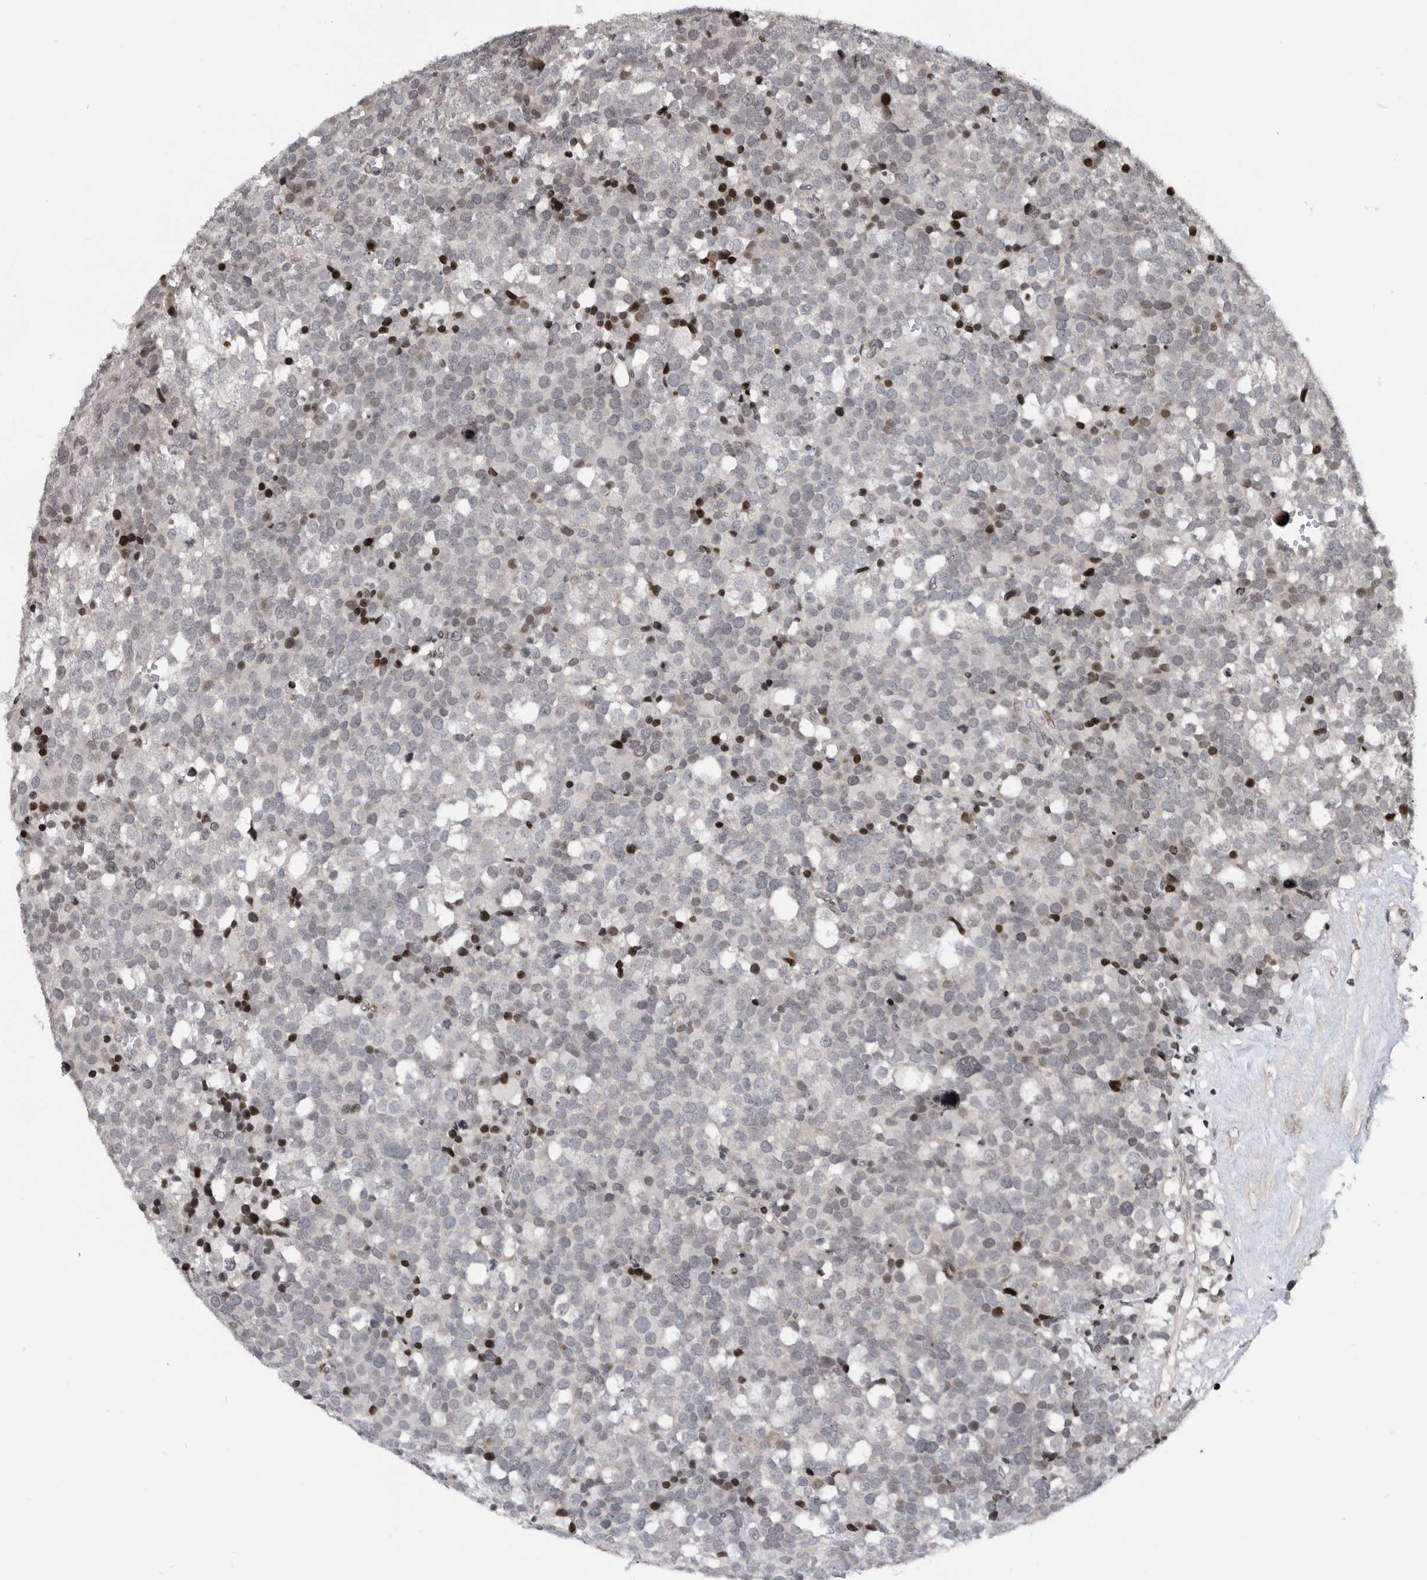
{"staining": {"intensity": "strong", "quantity": "<25%", "location": "nuclear"}, "tissue": "testis cancer", "cell_type": "Tumor cells", "image_type": "cancer", "snomed": [{"axis": "morphology", "description": "Seminoma, NOS"}, {"axis": "topography", "description": "Testis"}], "caption": "Immunohistochemistry image of neoplastic tissue: human seminoma (testis) stained using IHC shows medium levels of strong protein expression localized specifically in the nuclear of tumor cells, appearing as a nuclear brown color.", "gene": "SNRNP48", "patient": {"sex": "male", "age": 71}}